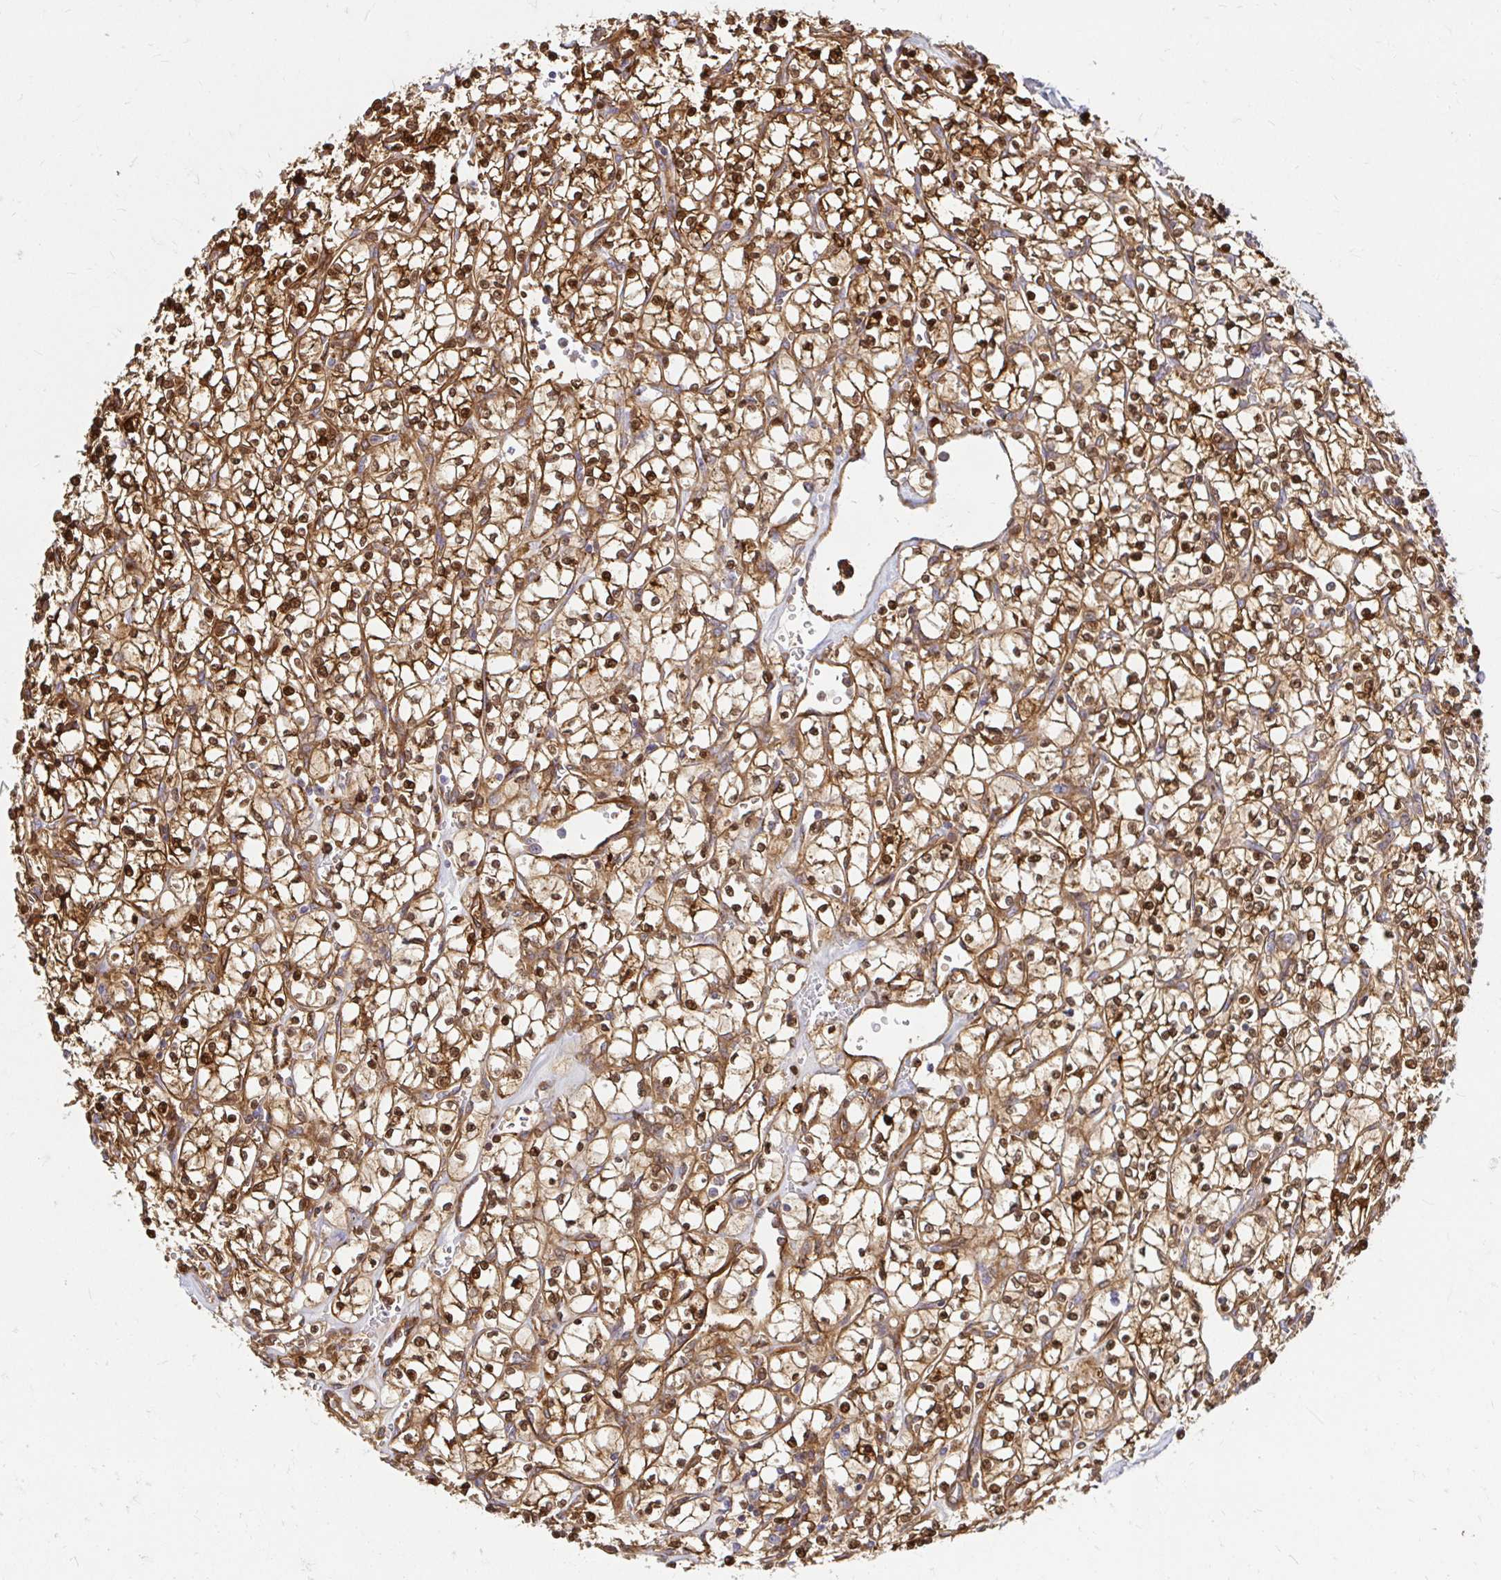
{"staining": {"intensity": "strong", "quantity": ">75%", "location": "cytoplasmic/membranous,nuclear"}, "tissue": "renal cancer", "cell_type": "Tumor cells", "image_type": "cancer", "snomed": [{"axis": "morphology", "description": "Adenocarcinoma, NOS"}, {"axis": "topography", "description": "Kidney"}], "caption": "The histopathology image exhibits immunohistochemical staining of renal cancer. There is strong cytoplasmic/membranous and nuclear positivity is appreciated in approximately >75% of tumor cells. Using DAB (brown) and hematoxylin (blue) stains, captured at high magnification using brightfield microscopy.", "gene": "ITGA2", "patient": {"sex": "female", "age": 64}}